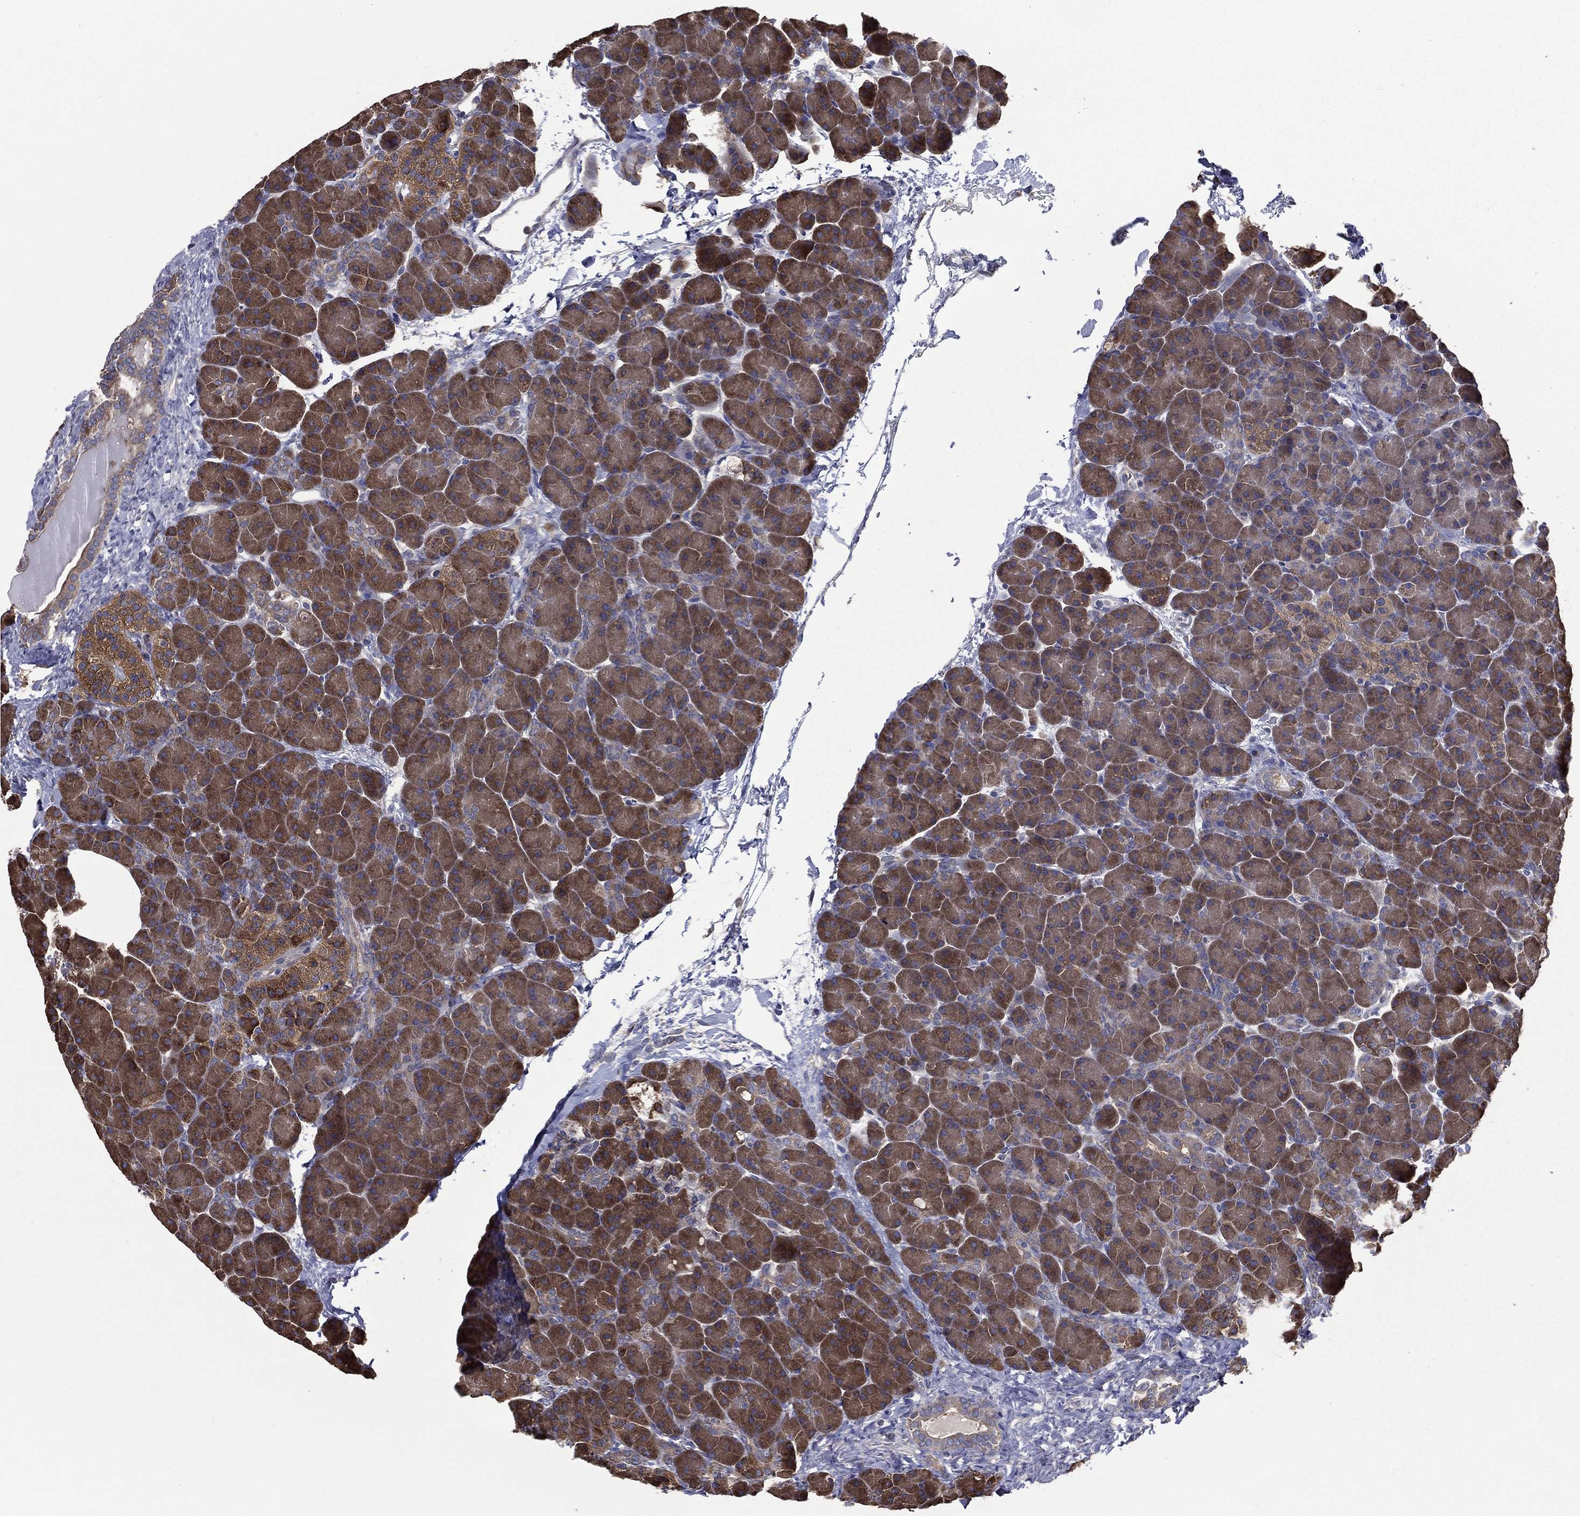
{"staining": {"intensity": "moderate", "quantity": ">75%", "location": "cytoplasmic/membranous"}, "tissue": "pancreas", "cell_type": "Exocrine glandular cells", "image_type": "normal", "snomed": [{"axis": "morphology", "description": "Normal tissue, NOS"}, {"axis": "topography", "description": "Pancreas"}], "caption": "There is medium levels of moderate cytoplasmic/membranous staining in exocrine glandular cells of unremarkable pancreas, as demonstrated by immunohistochemical staining (brown color).", "gene": "SARS1", "patient": {"sex": "female", "age": 44}}